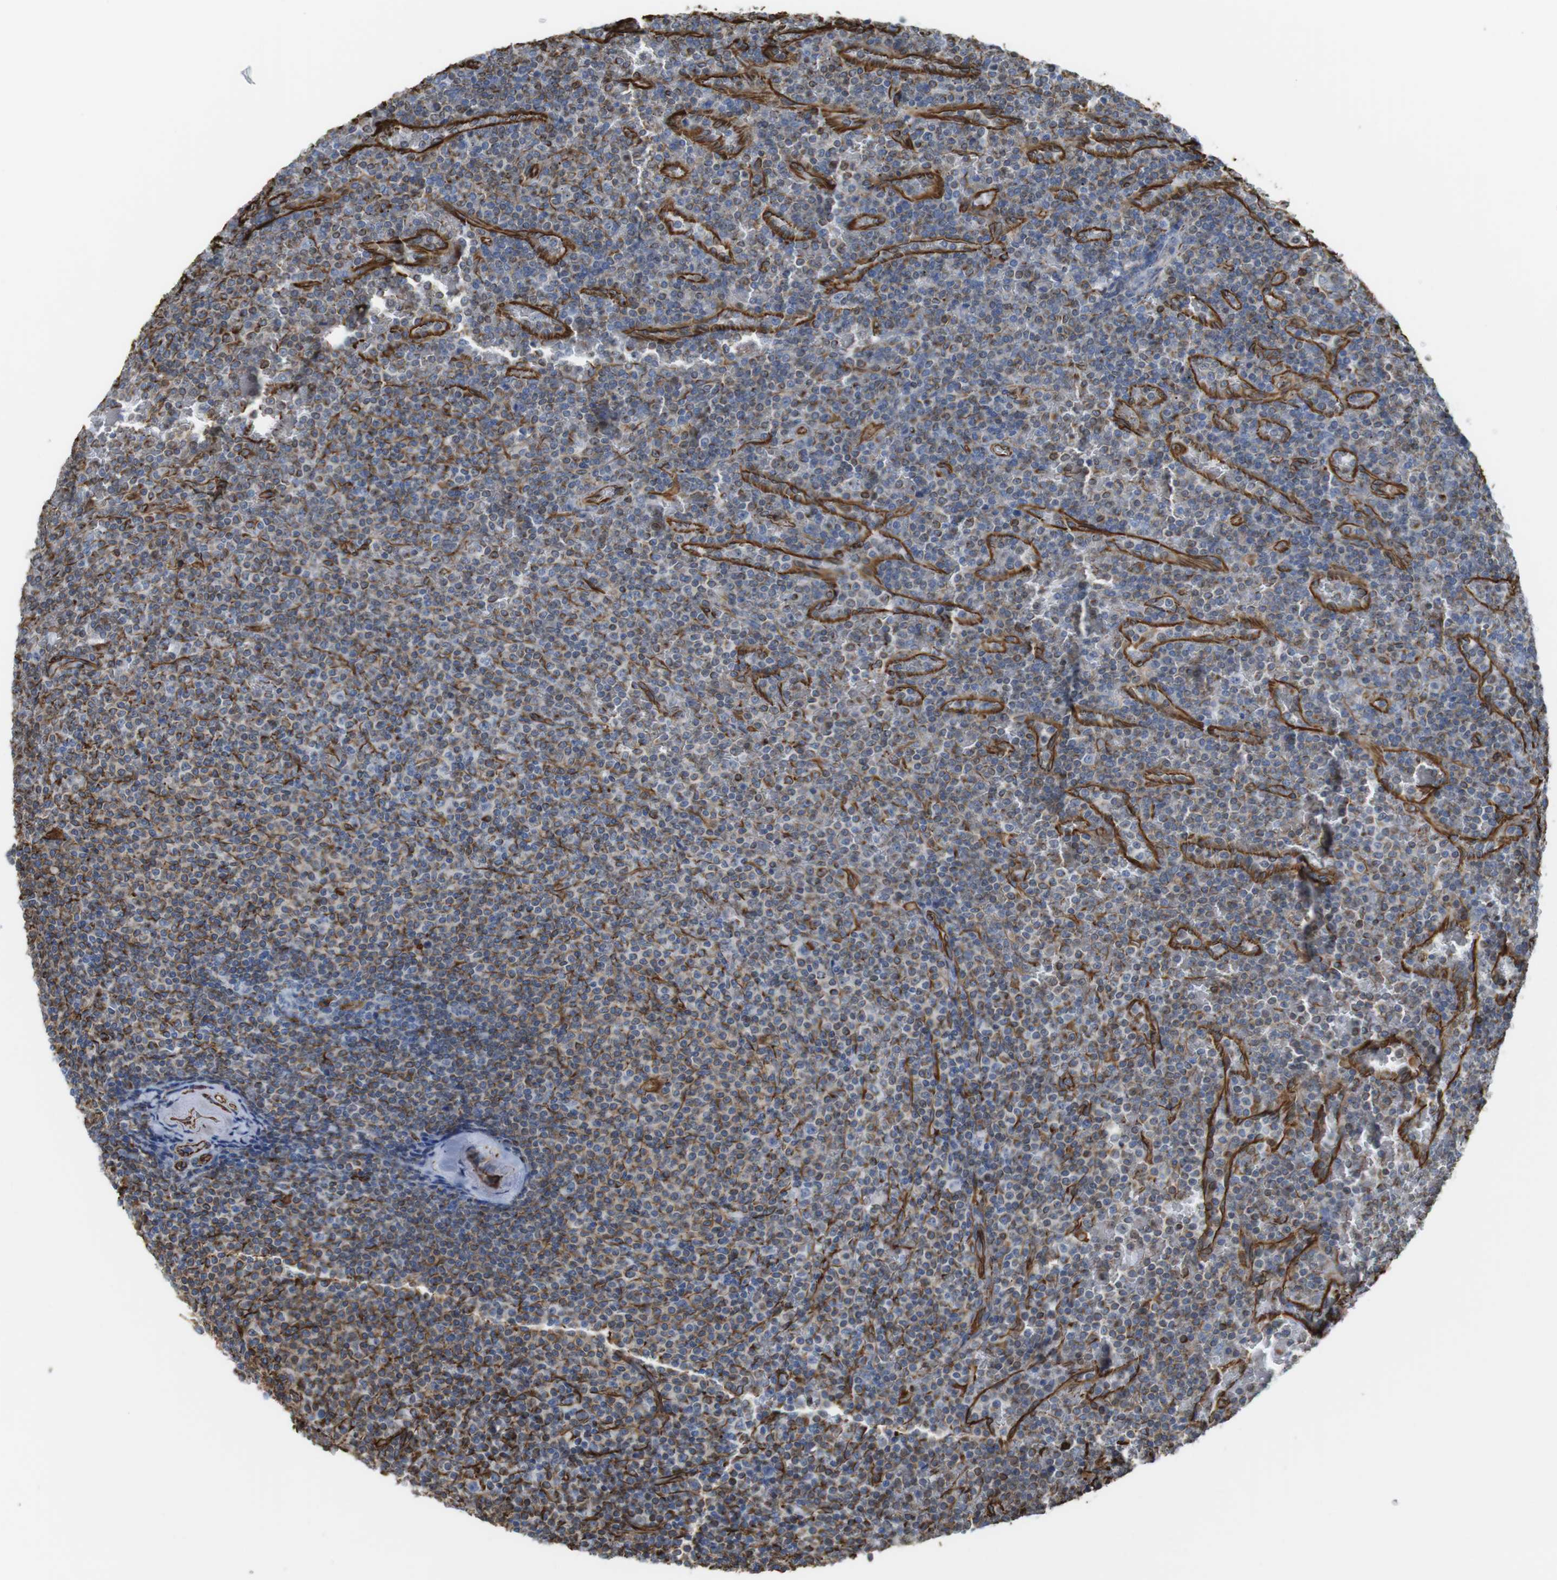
{"staining": {"intensity": "negative", "quantity": "none", "location": "none"}, "tissue": "lymphoma", "cell_type": "Tumor cells", "image_type": "cancer", "snomed": [{"axis": "morphology", "description": "Malignant lymphoma, non-Hodgkin's type, Low grade"}, {"axis": "topography", "description": "Spleen"}], "caption": "High magnification brightfield microscopy of lymphoma stained with DAB (3,3'-diaminobenzidine) (brown) and counterstained with hematoxylin (blue): tumor cells show no significant staining.", "gene": "RALGPS1", "patient": {"sex": "female", "age": 77}}